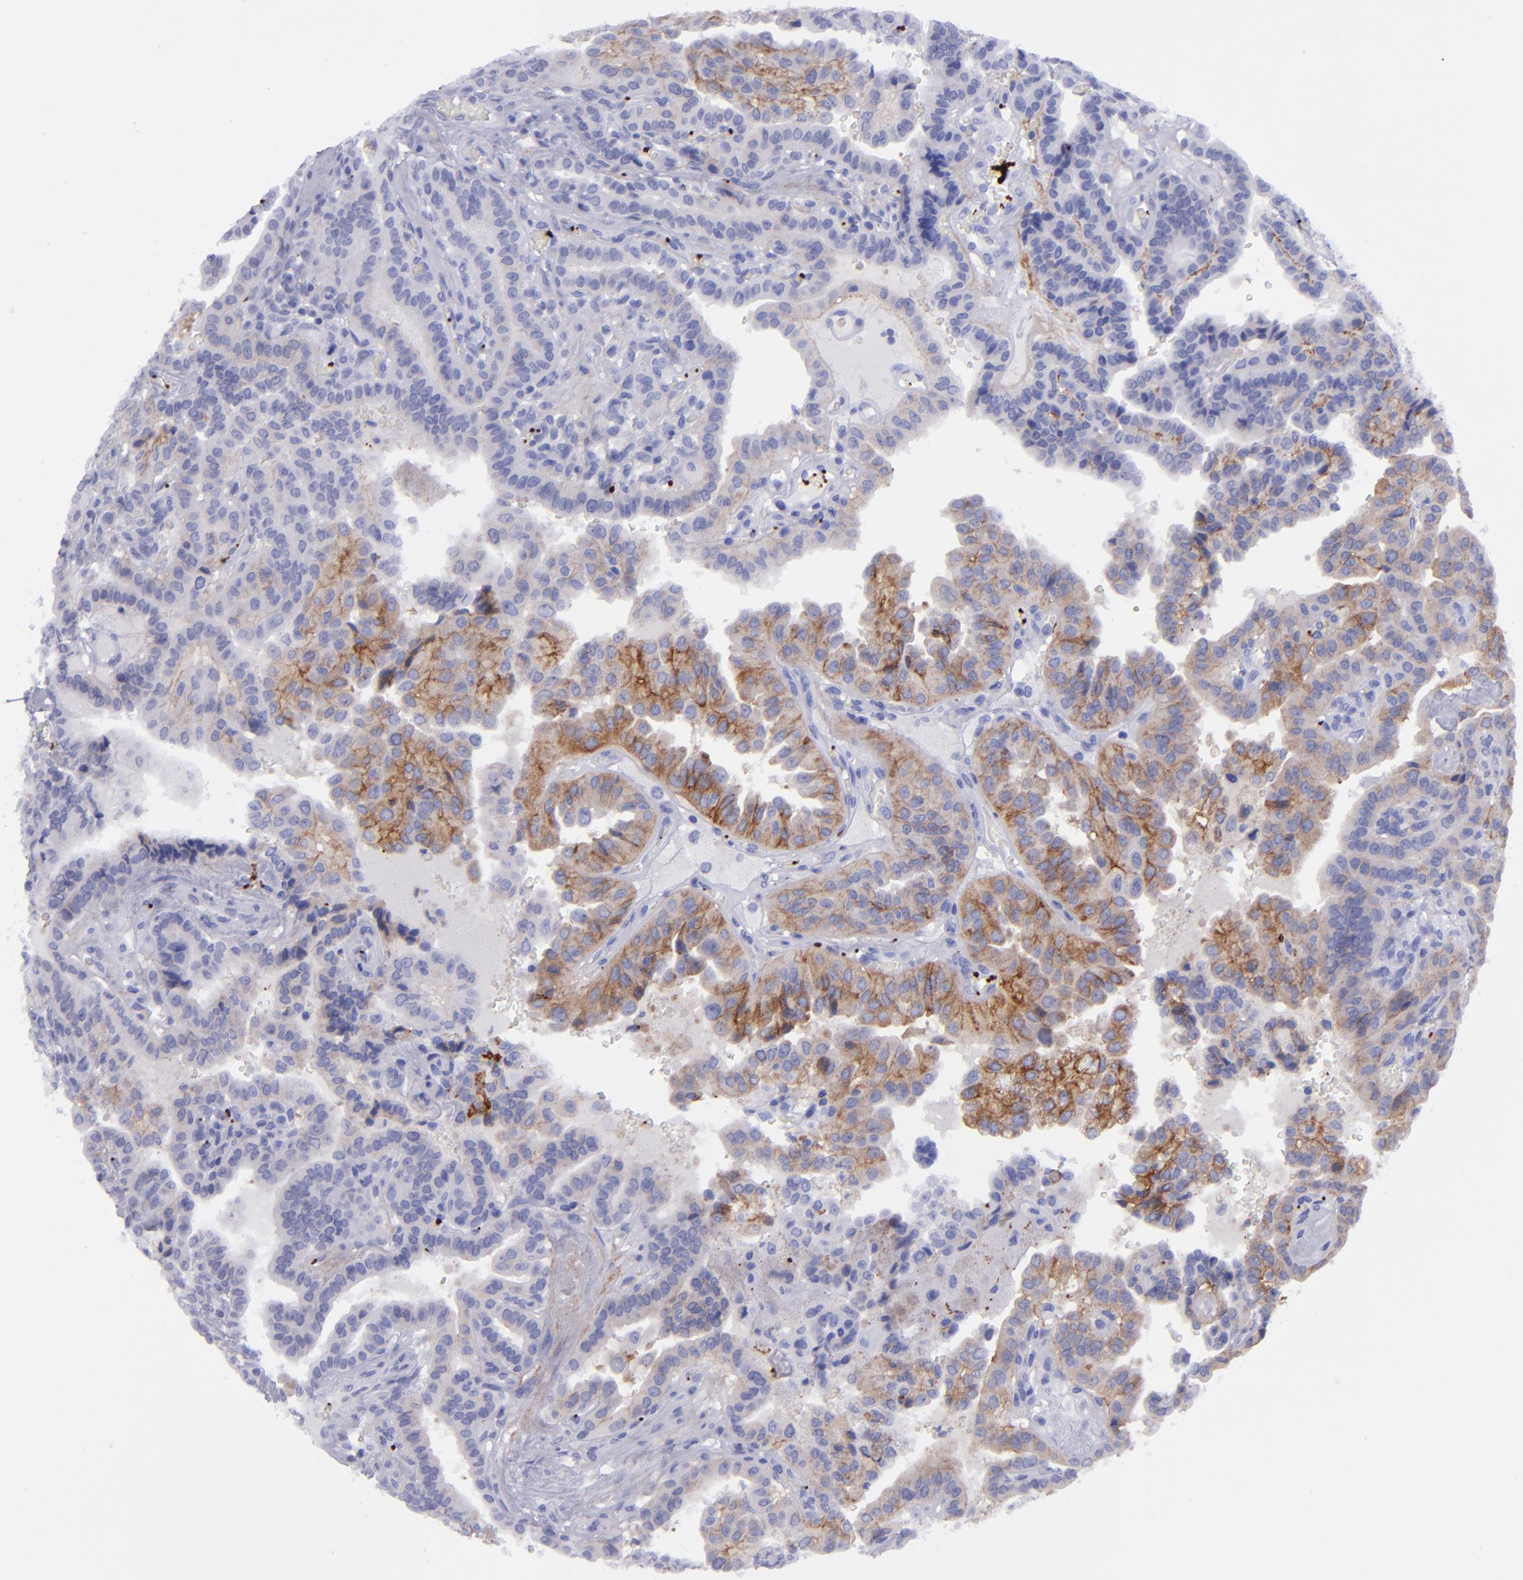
{"staining": {"intensity": "moderate", "quantity": "<25%", "location": "cytoplasmic/membranous"}, "tissue": "thyroid cancer", "cell_type": "Tumor cells", "image_type": "cancer", "snomed": [{"axis": "morphology", "description": "Papillary adenocarcinoma, NOS"}, {"axis": "topography", "description": "Thyroid gland"}], "caption": "Immunohistochemistry (DAB (3,3'-diaminobenzidine)) staining of human thyroid cancer reveals moderate cytoplasmic/membranous protein positivity in about <25% of tumor cells. The staining is performed using DAB (3,3'-diaminobenzidine) brown chromogen to label protein expression. The nuclei are counter-stained blue using hematoxylin.", "gene": "EFCAB13", "patient": {"sex": "male", "age": 87}}